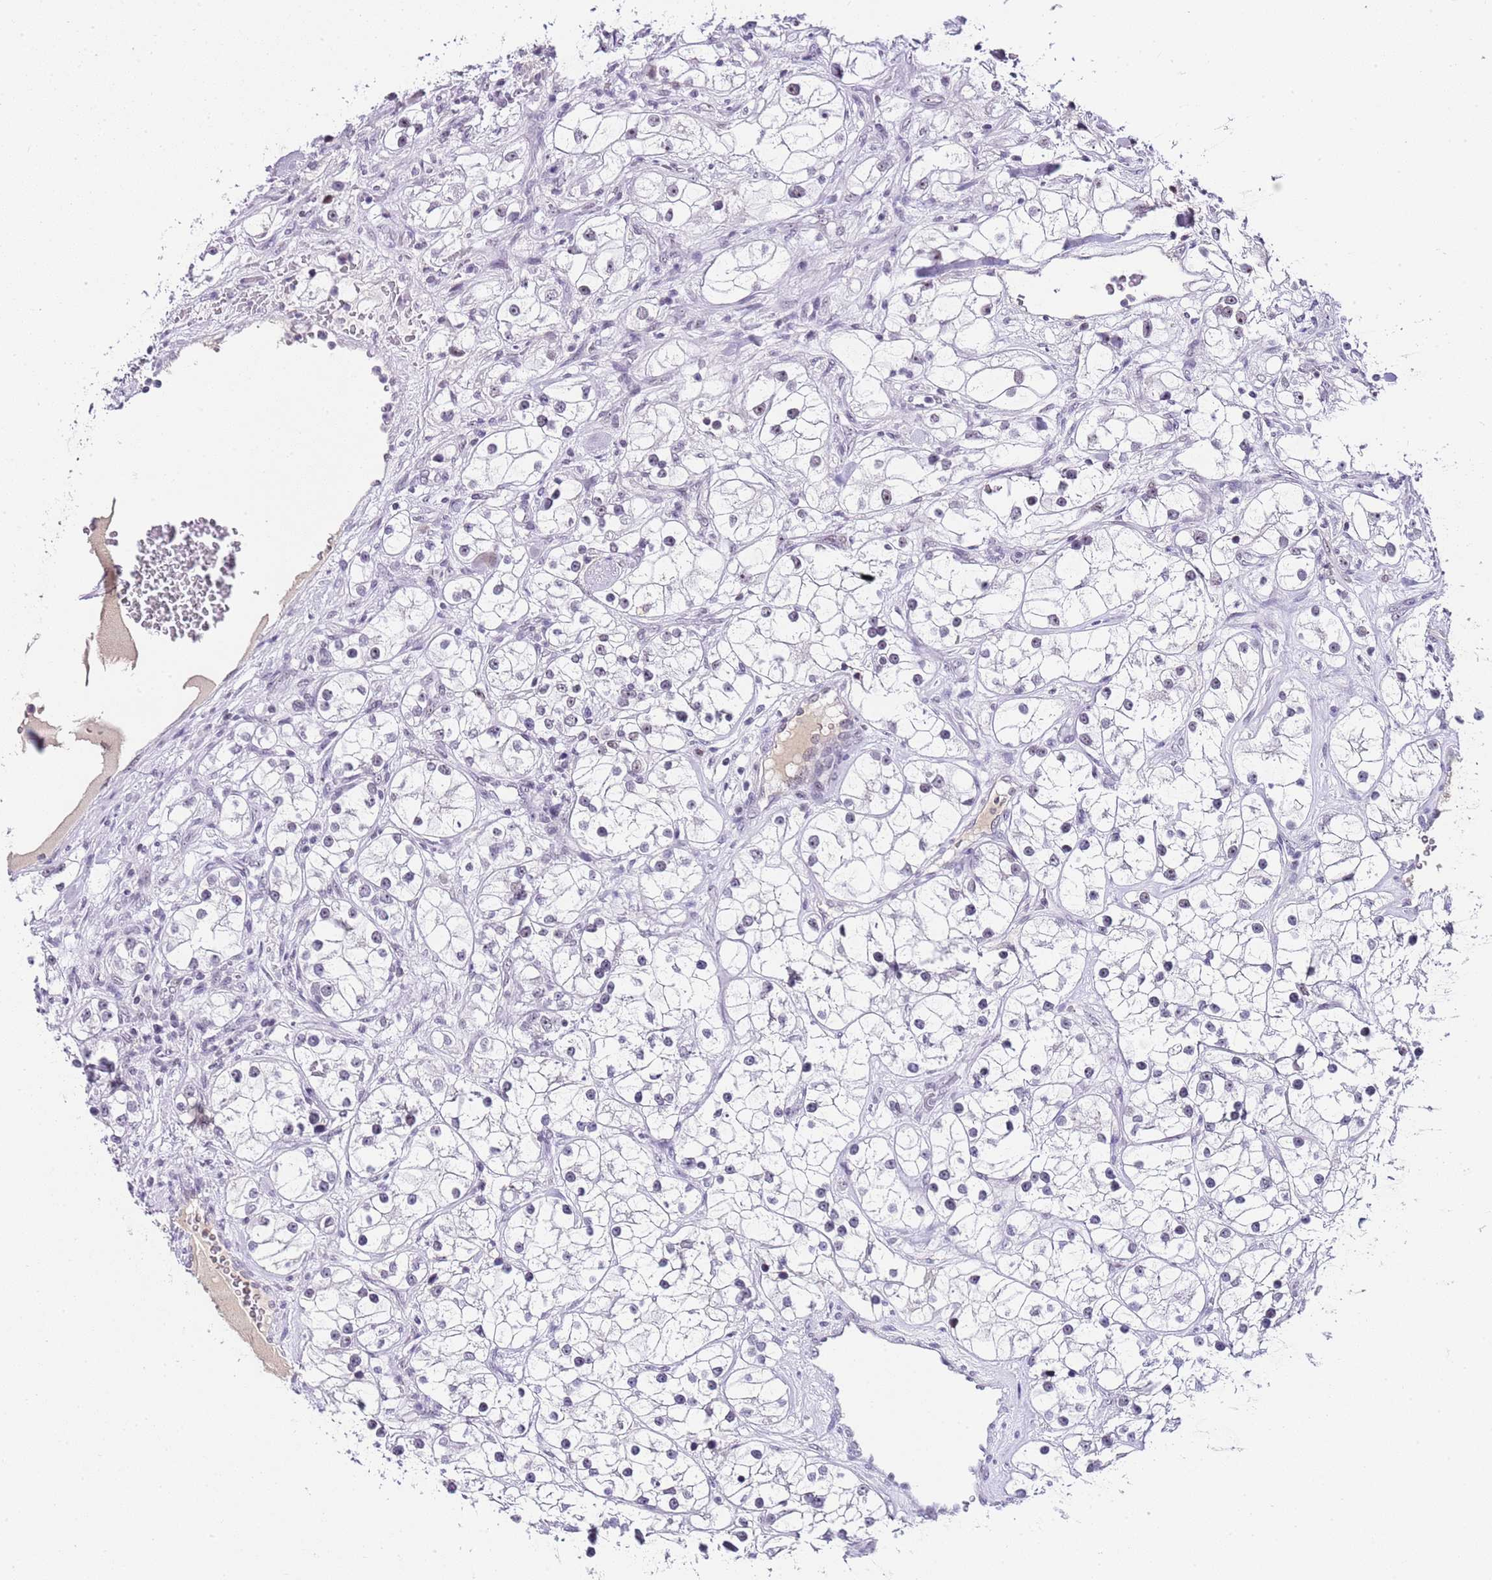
{"staining": {"intensity": "negative", "quantity": "none", "location": "none"}, "tissue": "renal cancer", "cell_type": "Tumor cells", "image_type": "cancer", "snomed": [{"axis": "morphology", "description": "Adenocarcinoma, NOS"}, {"axis": "topography", "description": "Kidney"}], "caption": "Renal cancer was stained to show a protein in brown. There is no significant expression in tumor cells.", "gene": "NOP56", "patient": {"sex": "male", "age": 77}}